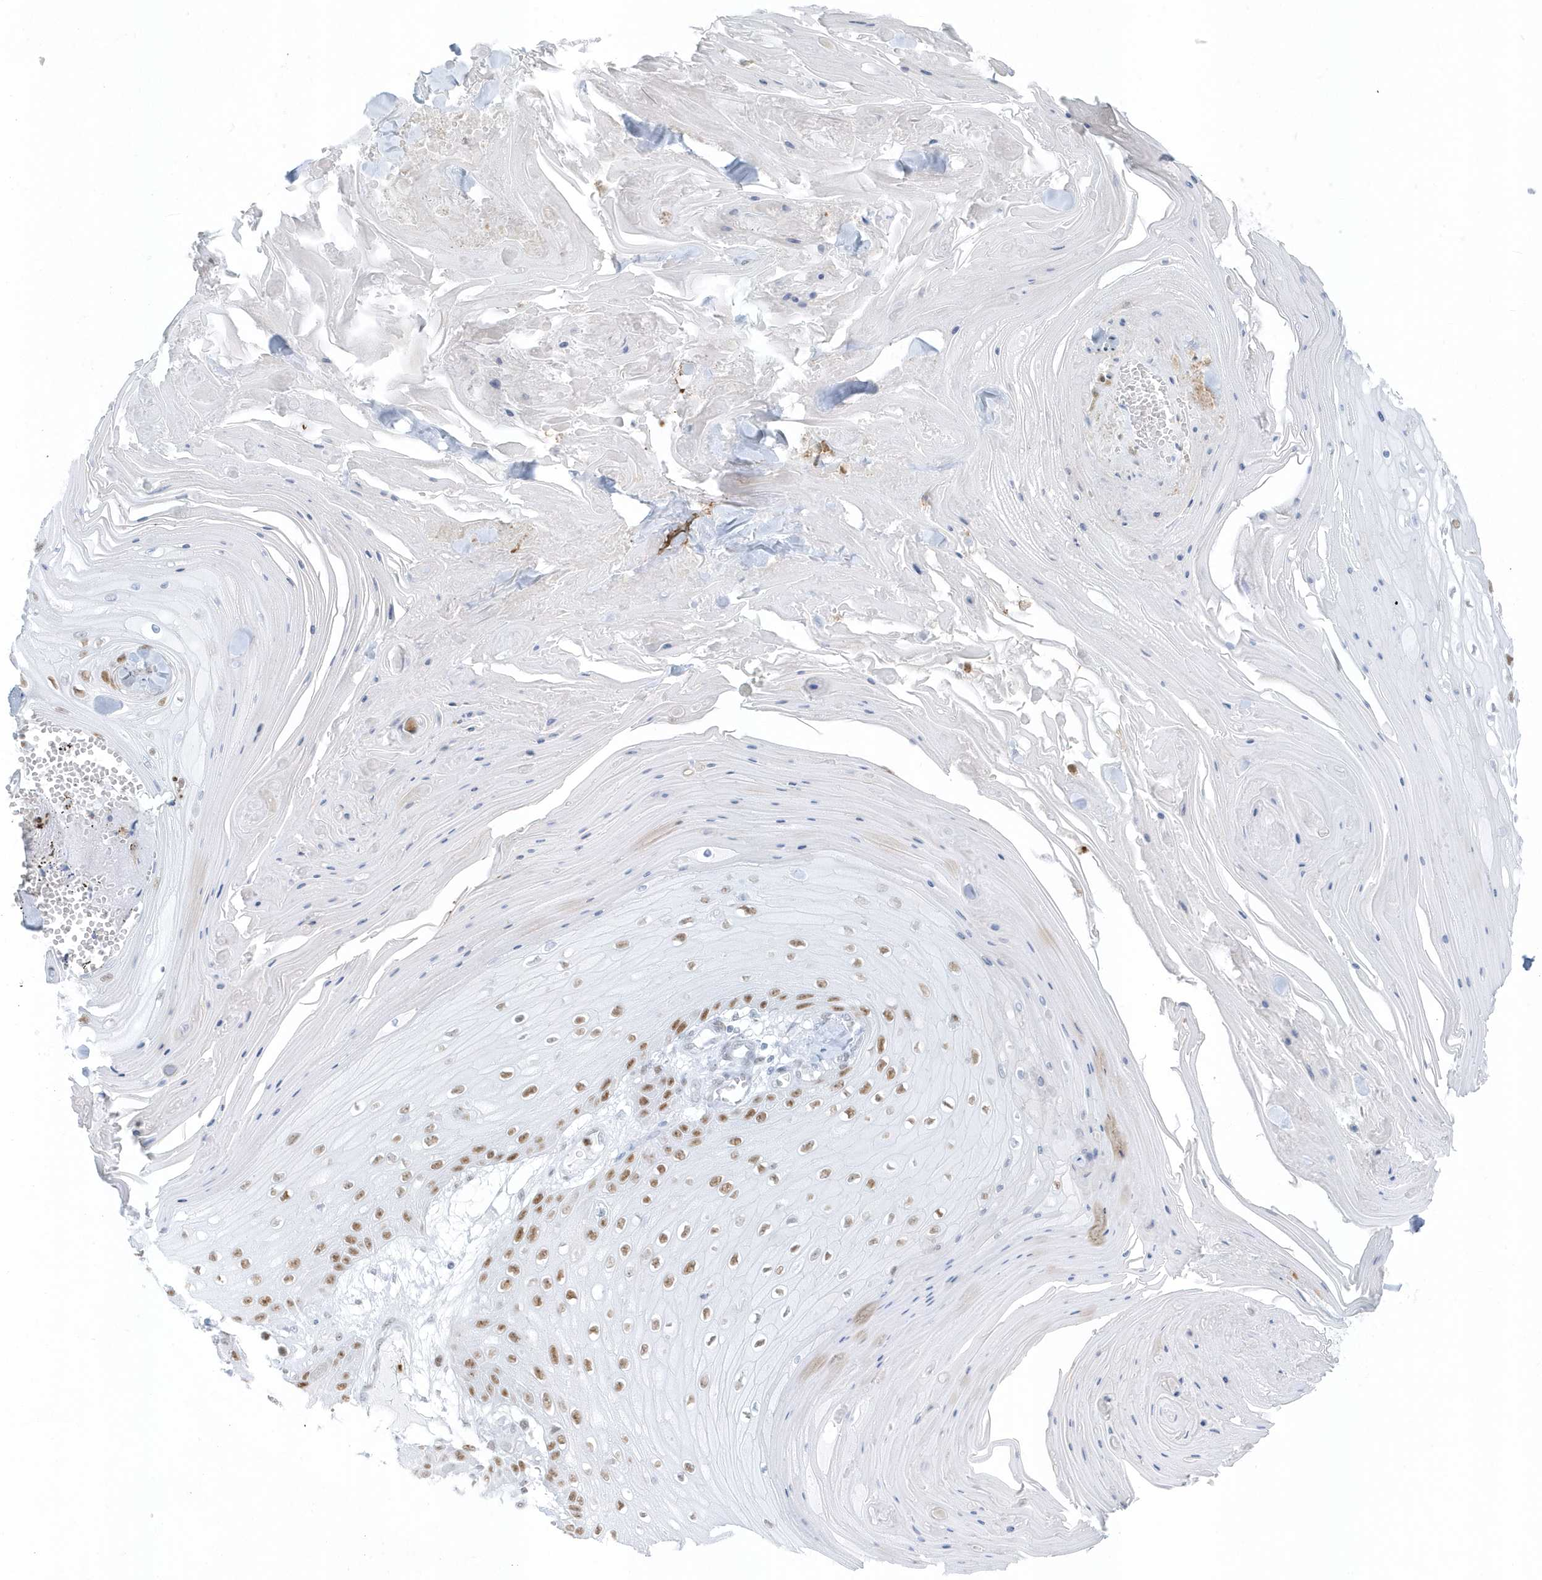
{"staining": {"intensity": "moderate", "quantity": ">75%", "location": "nuclear"}, "tissue": "skin cancer", "cell_type": "Tumor cells", "image_type": "cancer", "snomed": [{"axis": "morphology", "description": "Squamous cell carcinoma, NOS"}, {"axis": "topography", "description": "Skin"}], "caption": "This photomicrograph exhibits immunohistochemistry (IHC) staining of human skin cancer, with medium moderate nuclear staining in approximately >75% of tumor cells.", "gene": "SMIM34", "patient": {"sex": "male", "age": 74}}